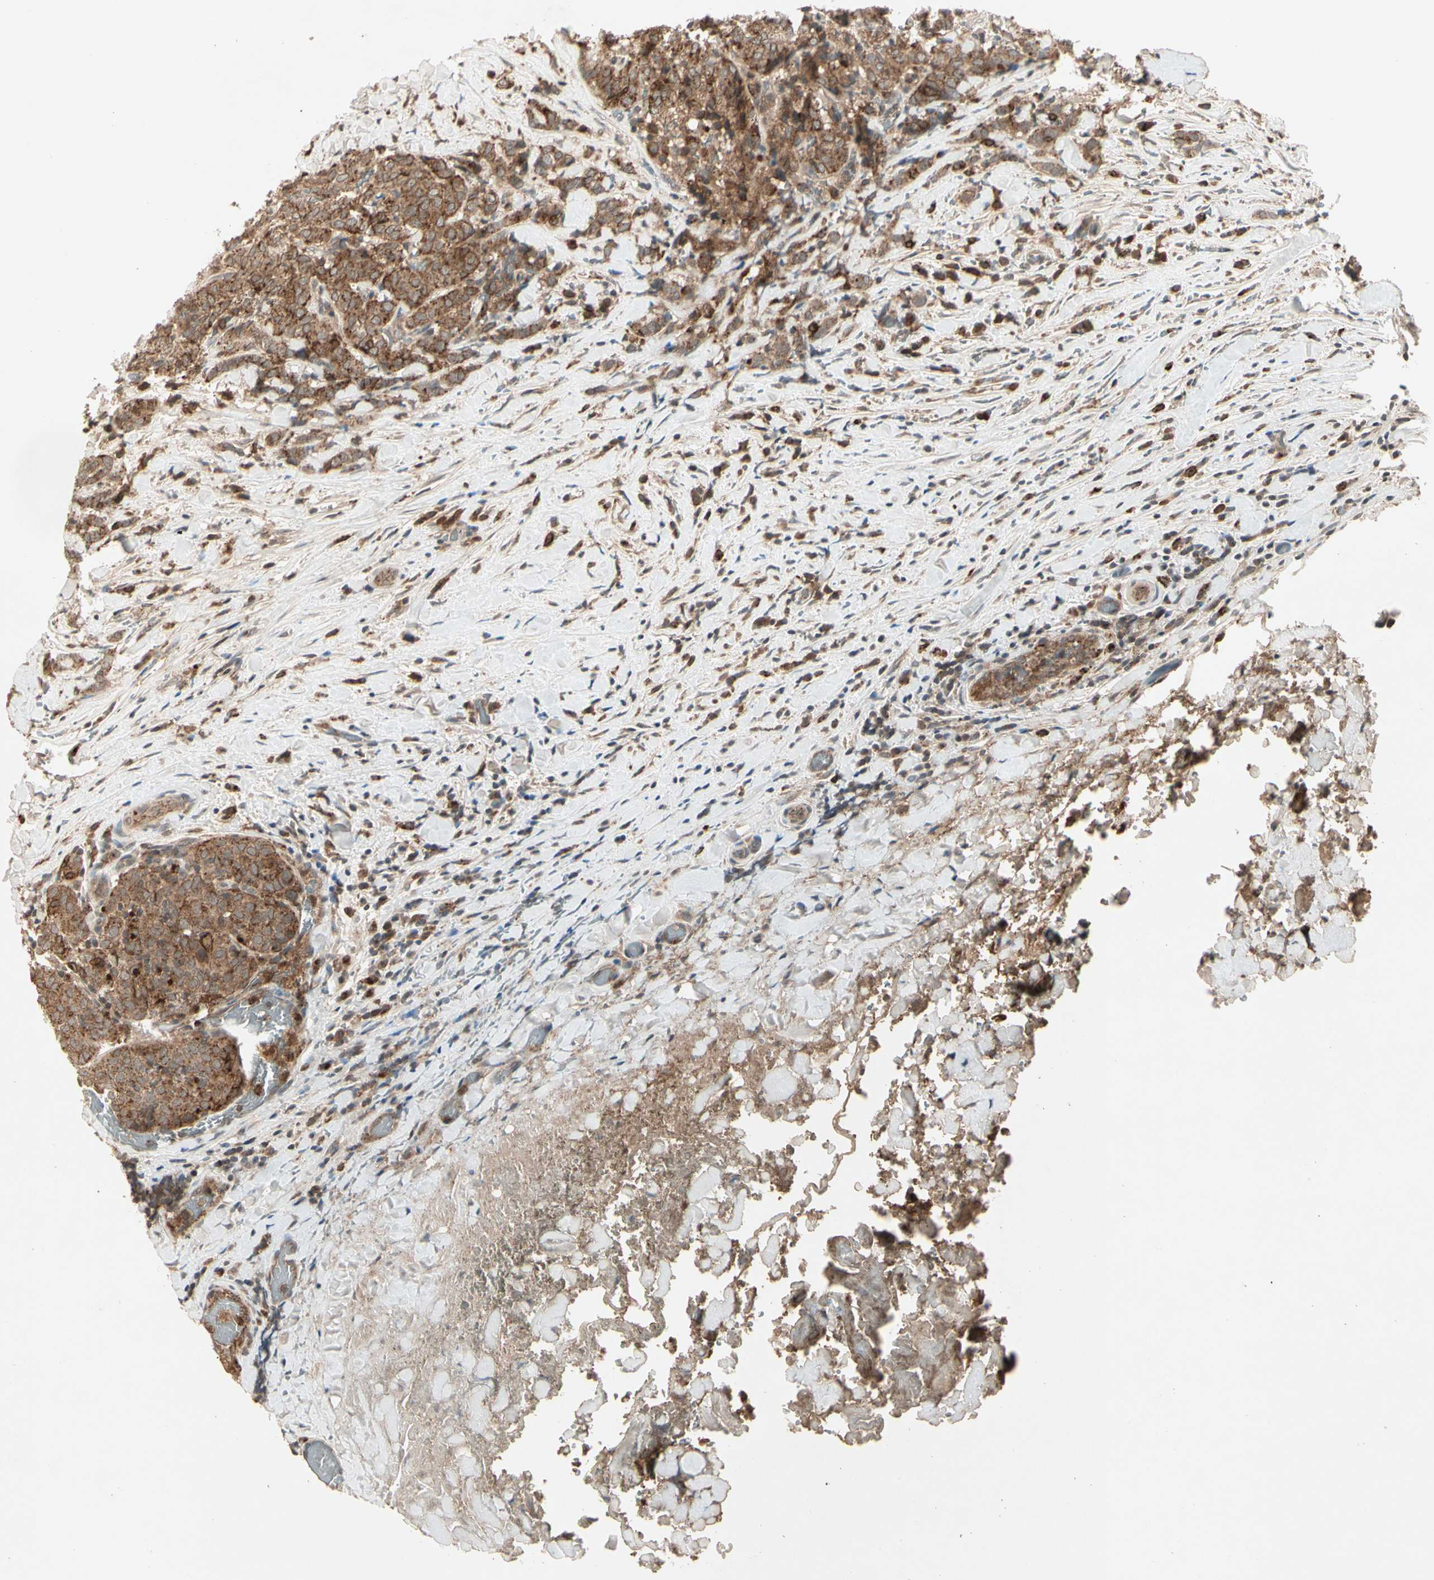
{"staining": {"intensity": "strong", "quantity": ">75%", "location": "cytoplasmic/membranous"}, "tissue": "thyroid cancer", "cell_type": "Tumor cells", "image_type": "cancer", "snomed": [{"axis": "morphology", "description": "Normal tissue, NOS"}, {"axis": "morphology", "description": "Papillary adenocarcinoma, NOS"}, {"axis": "topography", "description": "Thyroid gland"}], "caption": "Protein analysis of thyroid papillary adenocarcinoma tissue displays strong cytoplasmic/membranous staining in about >75% of tumor cells.", "gene": "FLOT1", "patient": {"sex": "female", "age": 30}}